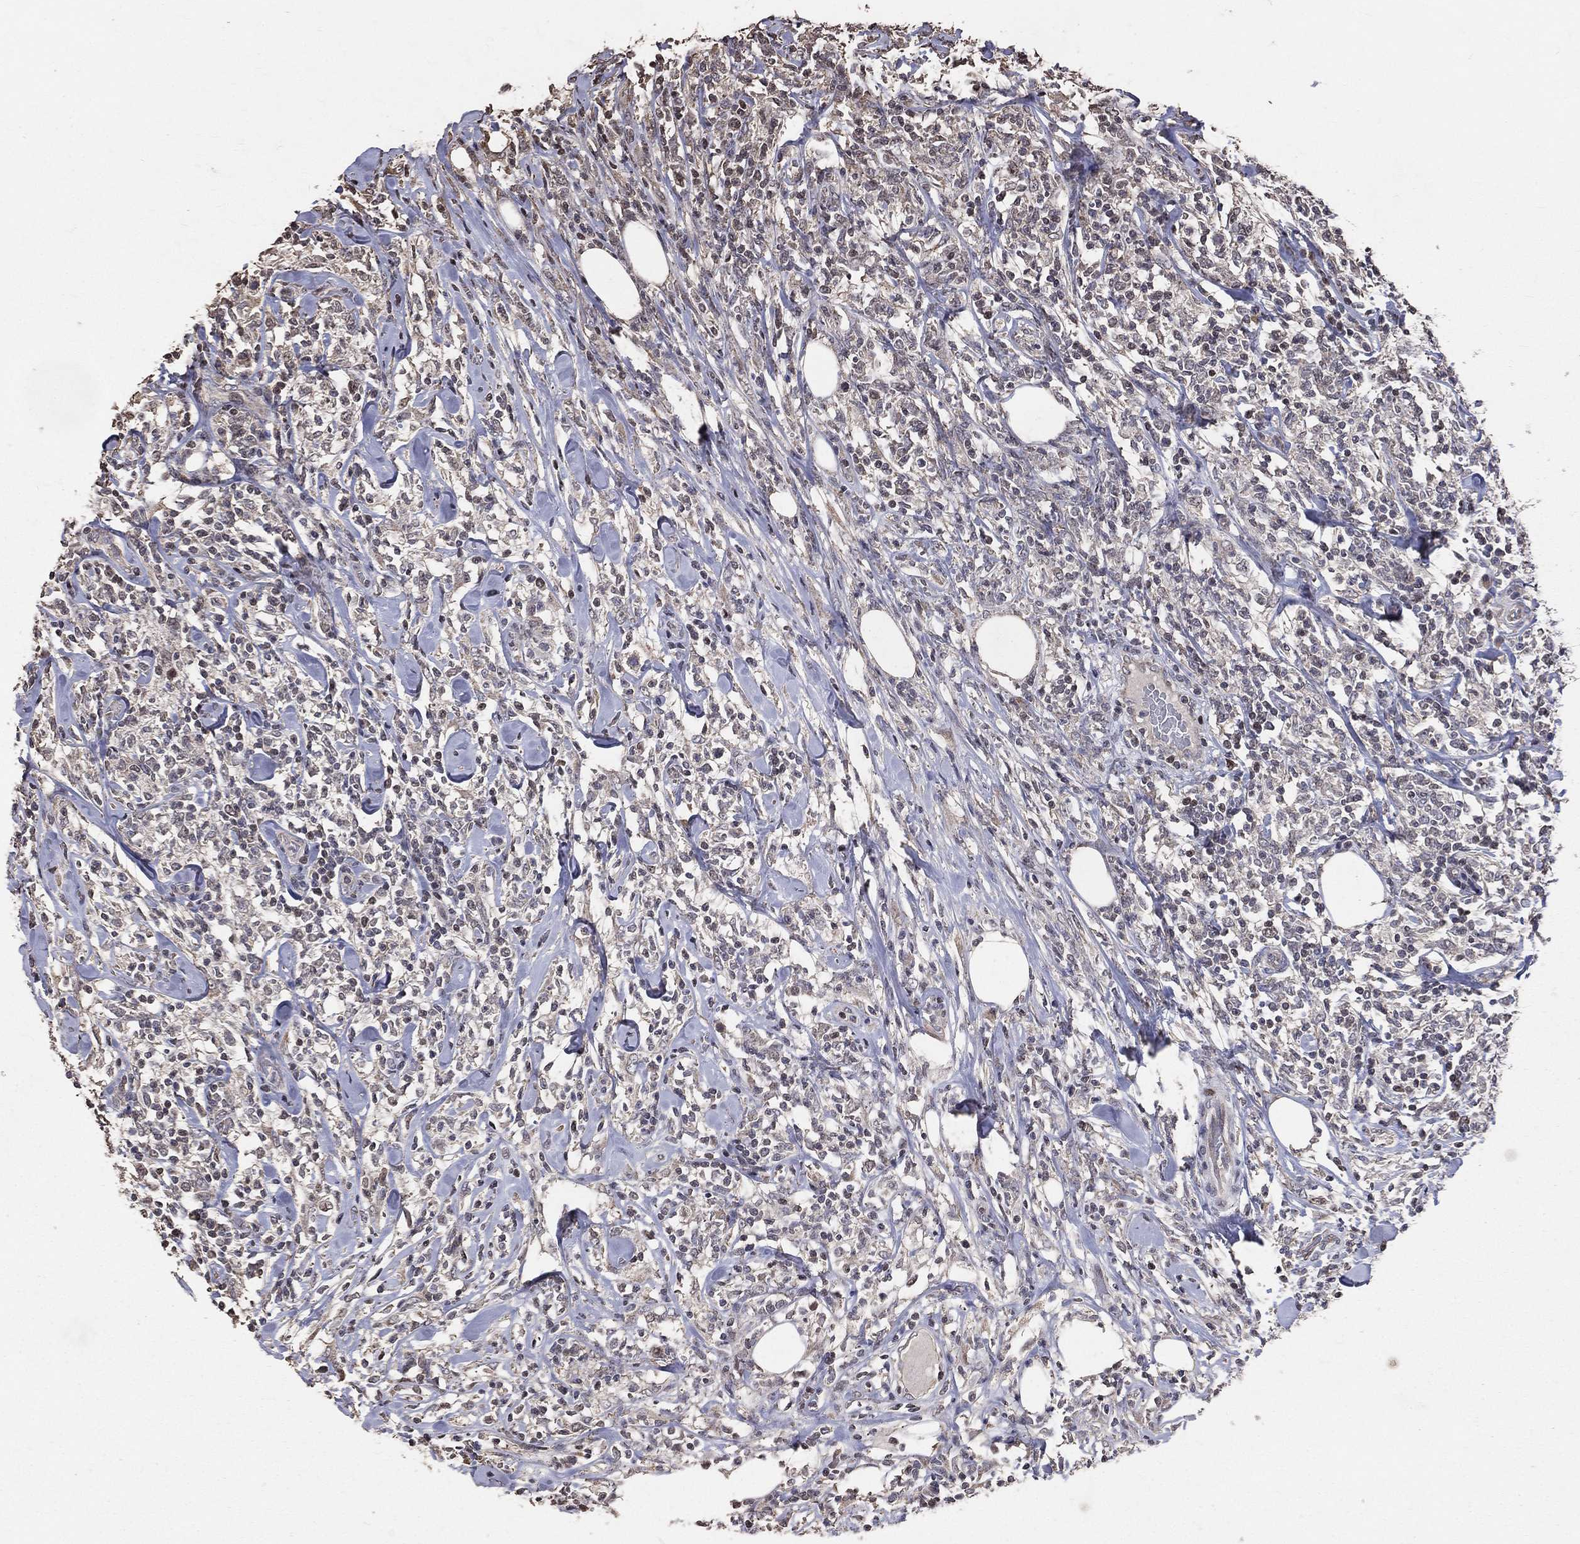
{"staining": {"intensity": "negative", "quantity": "none", "location": "none"}, "tissue": "lymphoma", "cell_type": "Tumor cells", "image_type": "cancer", "snomed": [{"axis": "morphology", "description": "Malignant lymphoma, non-Hodgkin's type, High grade"}, {"axis": "topography", "description": "Lymph node"}], "caption": "An IHC photomicrograph of malignant lymphoma, non-Hodgkin's type (high-grade) is shown. There is no staining in tumor cells of malignant lymphoma, non-Hodgkin's type (high-grade).", "gene": "LY6K", "patient": {"sex": "female", "age": 84}}